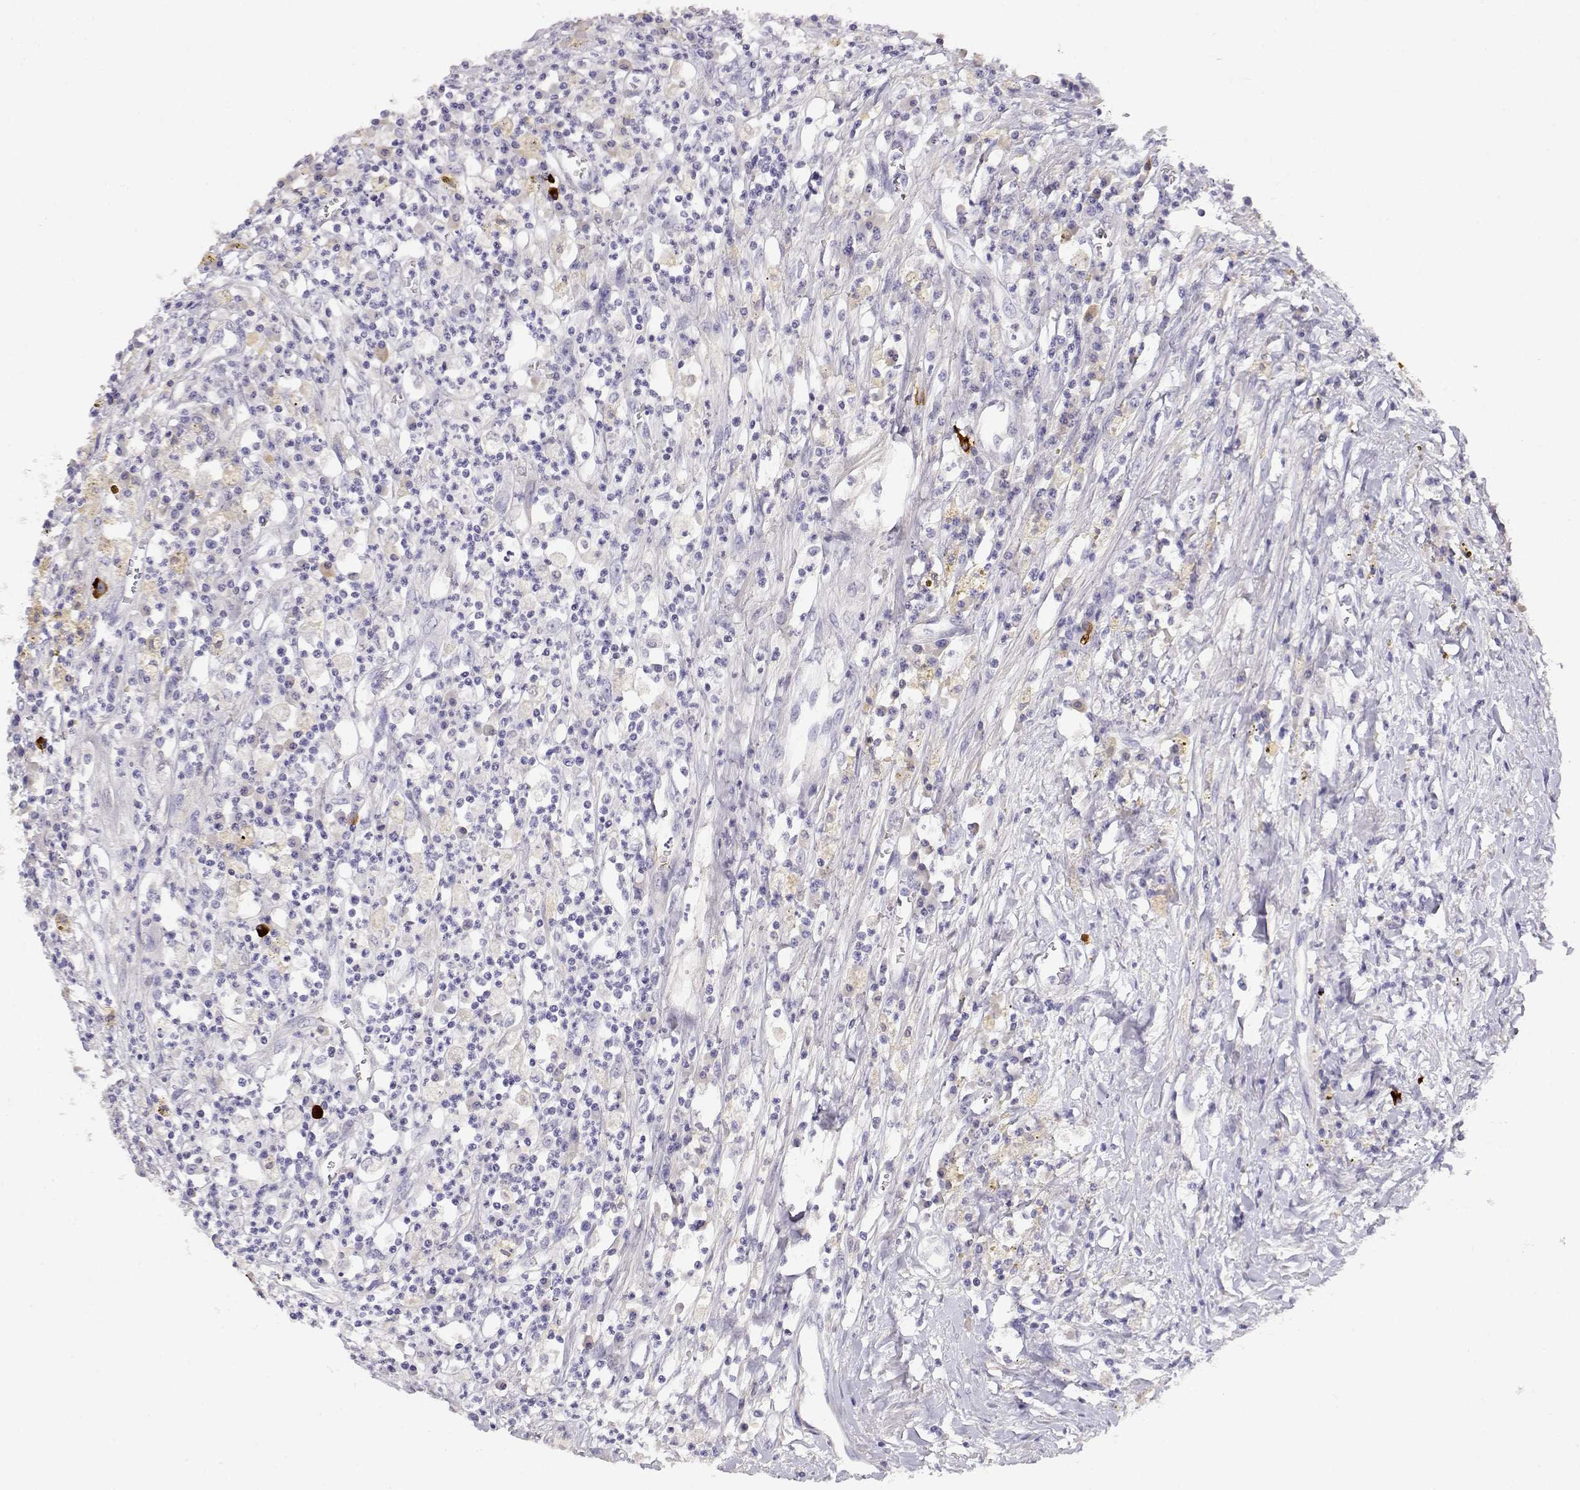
{"staining": {"intensity": "weak", "quantity": "<25%", "location": "cytoplasmic/membranous"}, "tissue": "colorectal cancer", "cell_type": "Tumor cells", "image_type": "cancer", "snomed": [{"axis": "morphology", "description": "Adenocarcinoma, NOS"}, {"axis": "topography", "description": "Rectum"}], "caption": "DAB (3,3'-diaminobenzidine) immunohistochemical staining of human colorectal cancer reveals no significant staining in tumor cells. The staining is performed using DAB brown chromogen with nuclei counter-stained in using hematoxylin.", "gene": "GPR174", "patient": {"sex": "male", "age": 54}}